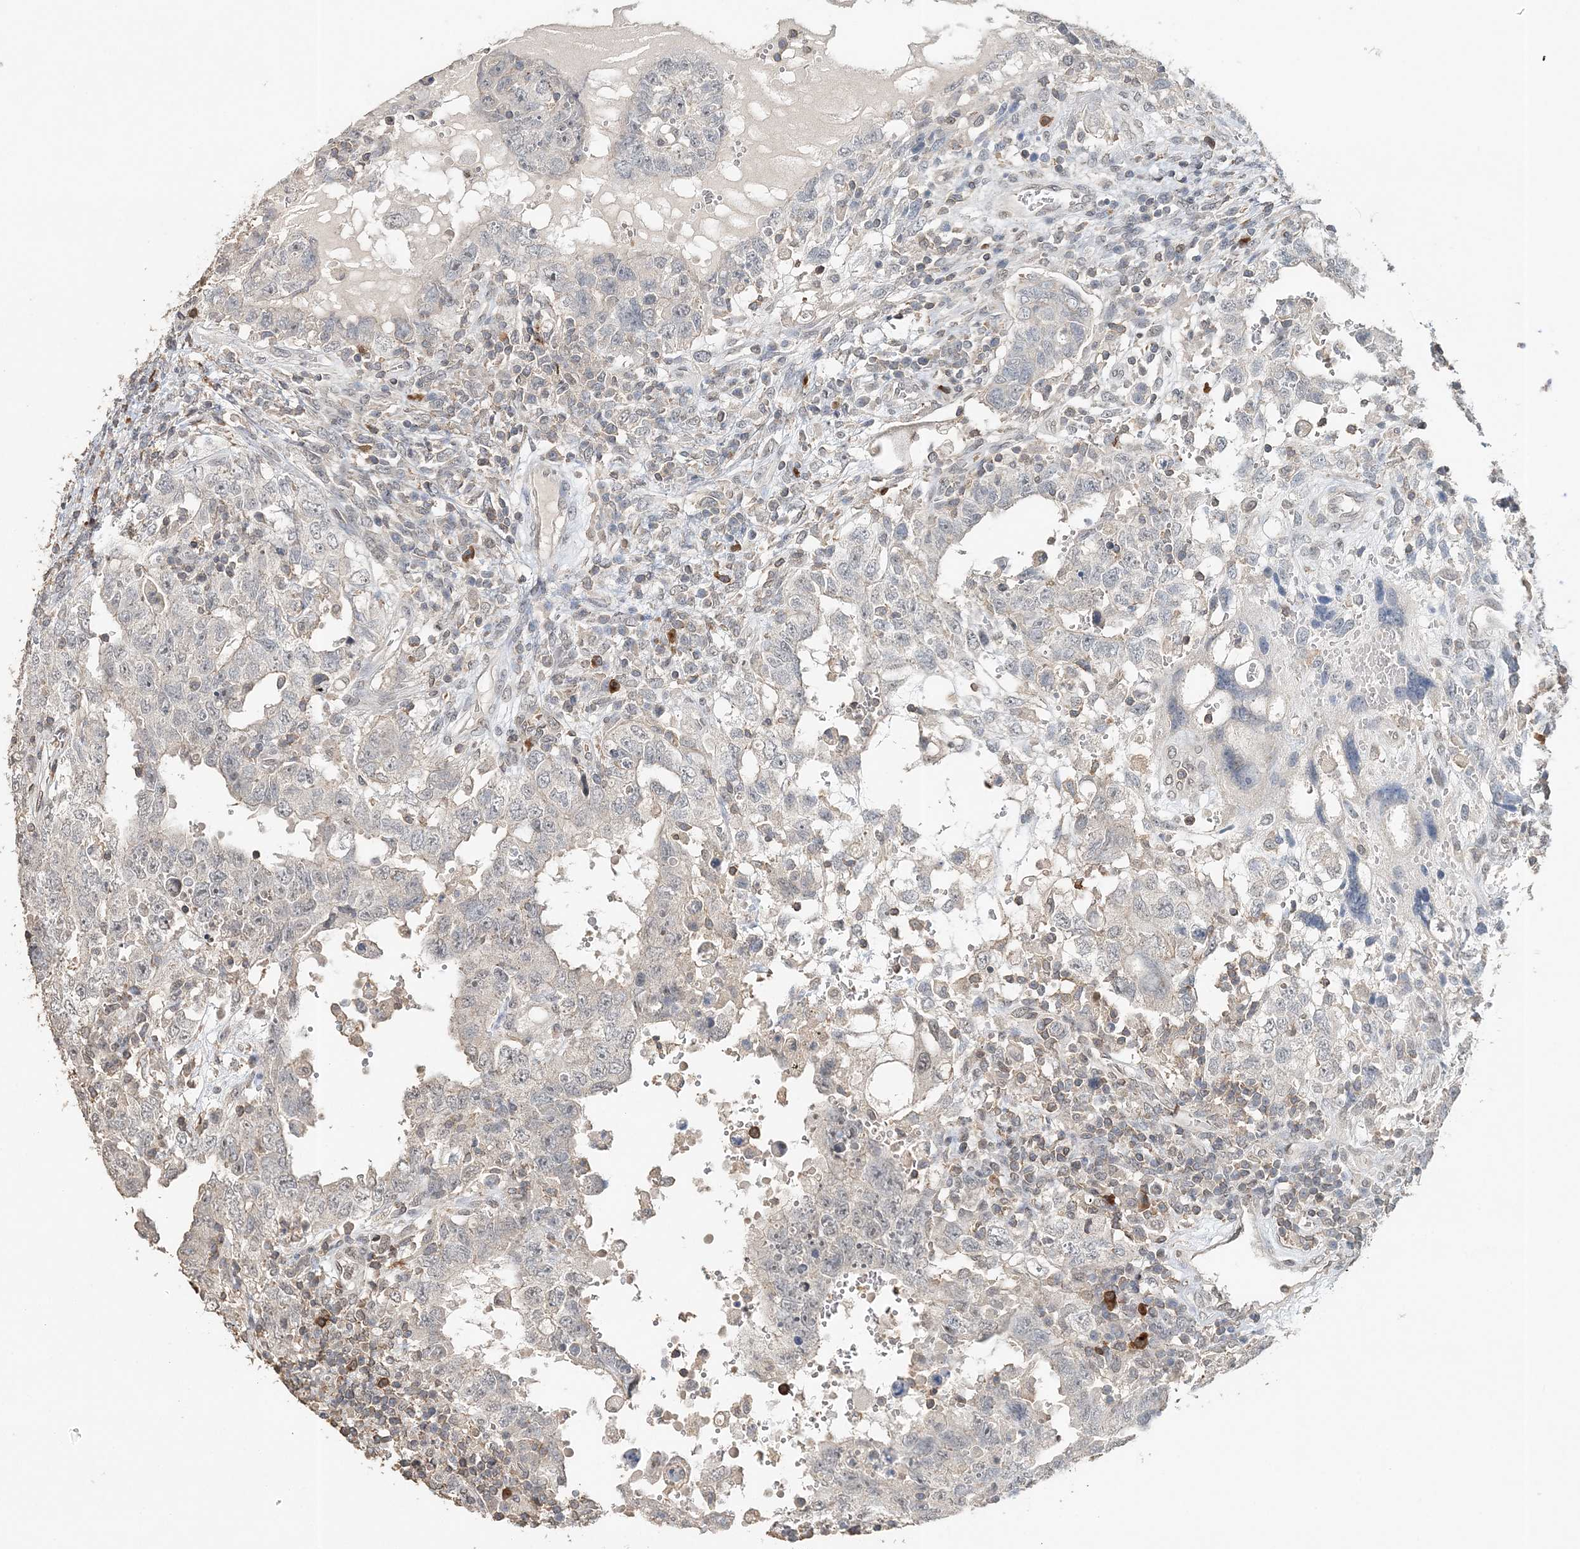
{"staining": {"intensity": "negative", "quantity": "none", "location": "none"}, "tissue": "testis cancer", "cell_type": "Tumor cells", "image_type": "cancer", "snomed": [{"axis": "morphology", "description": "Carcinoma, Embryonal, NOS"}, {"axis": "topography", "description": "Testis"}], "caption": "IHC photomicrograph of human testis embryonal carcinoma stained for a protein (brown), which displays no positivity in tumor cells. (Stains: DAB immunohistochemistry with hematoxylin counter stain, Microscopy: brightfield microscopy at high magnification).", "gene": "FAM110A", "patient": {"sex": "male", "age": 26}}